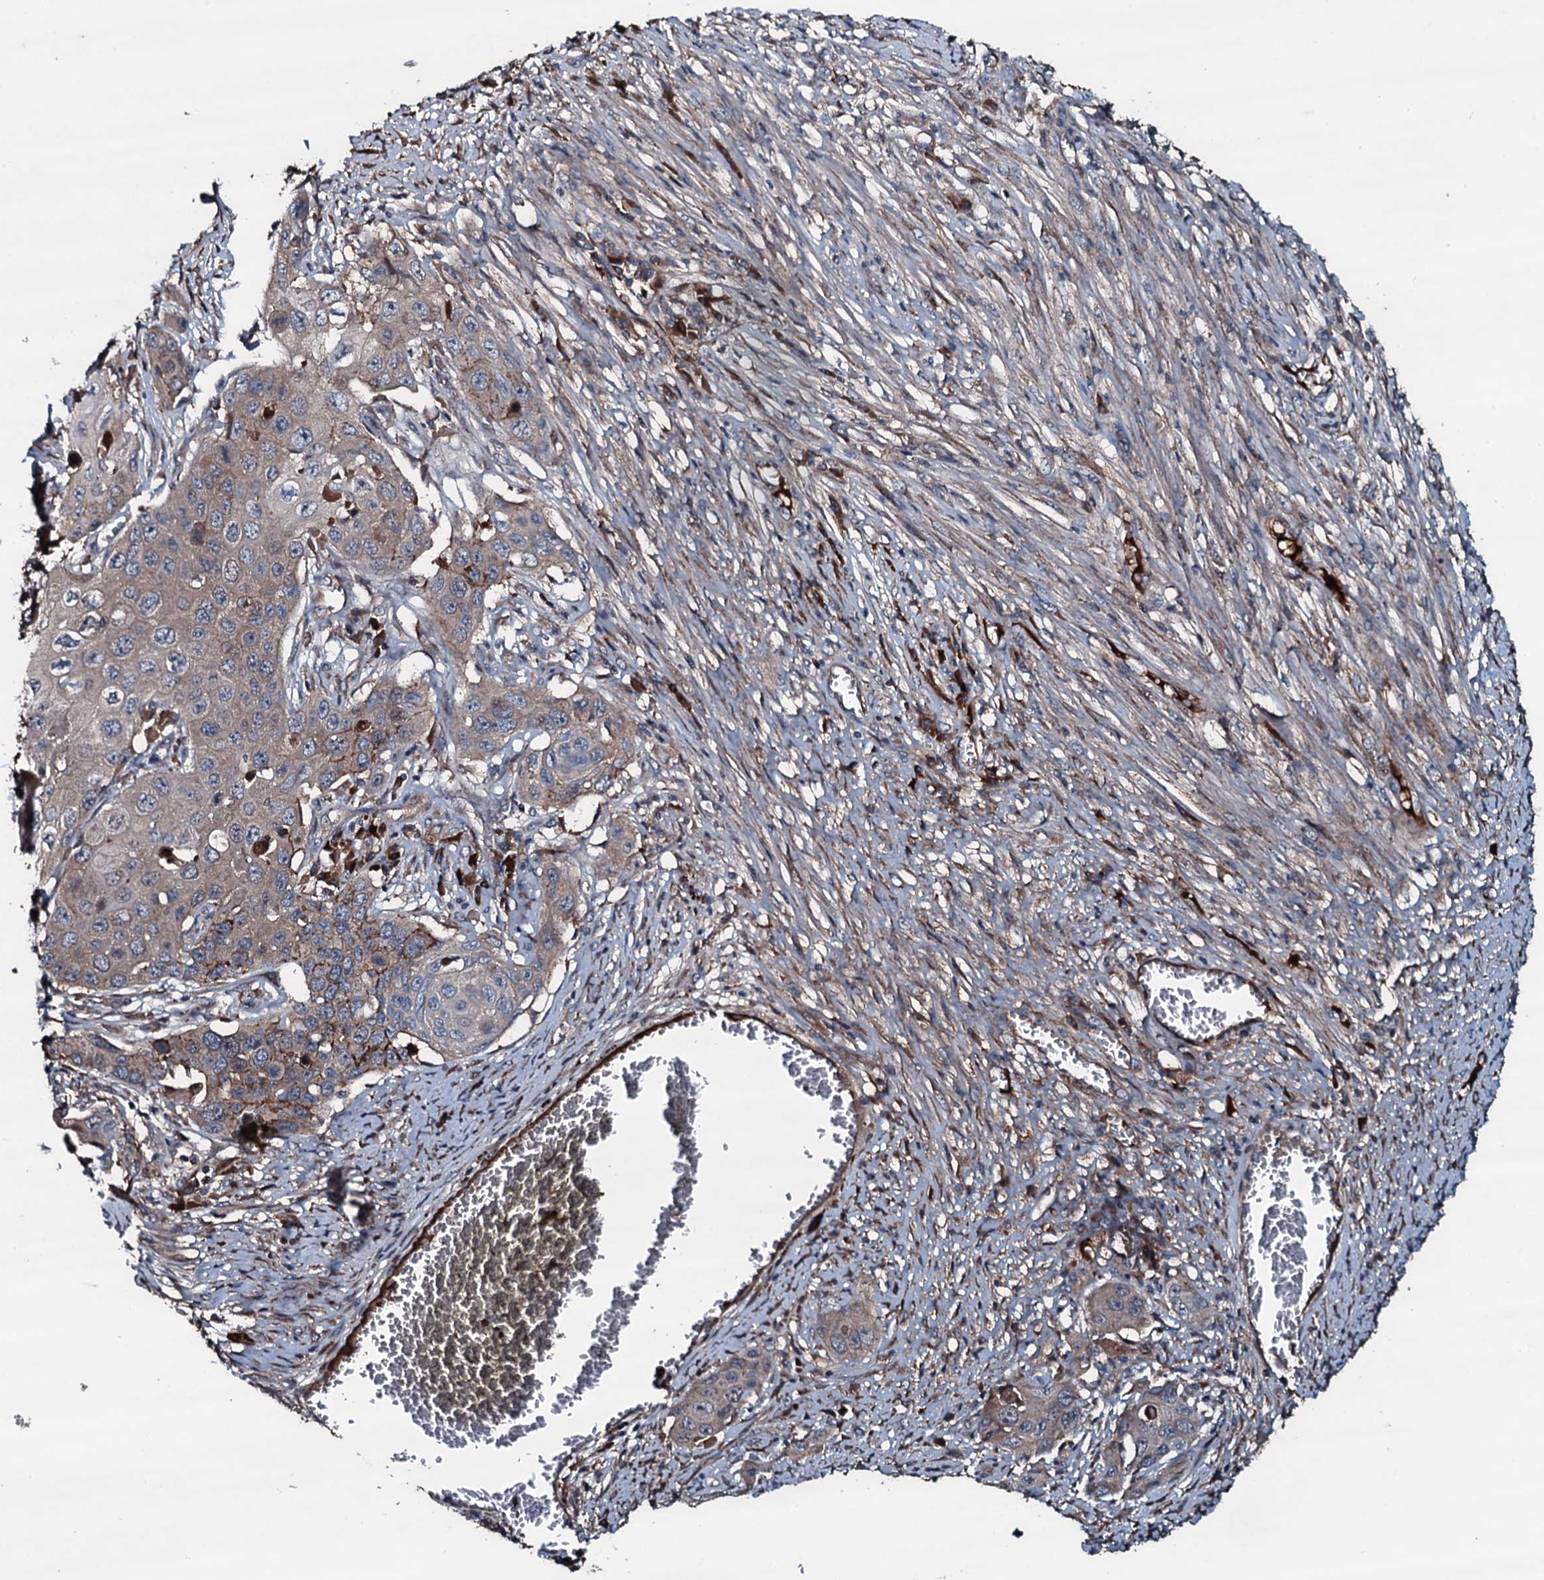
{"staining": {"intensity": "weak", "quantity": "25%-75%", "location": "cytoplasmic/membranous"}, "tissue": "skin cancer", "cell_type": "Tumor cells", "image_type": "cancer", "snomed": [{"axis": "morphology", "description": "Squamous cell carcinoma, NOS"}, {"axis": "topography", "description": "Skin"}], "caption": "This is a photomicrograph of immunohistochemistry (IHC) staining of skin squamous cell carcinoma, which shows weak staining in the cytoplasmic/membranous of tumor cells.", "gene": "AARS1", "patient": {"sex": "male", "age": 55}}